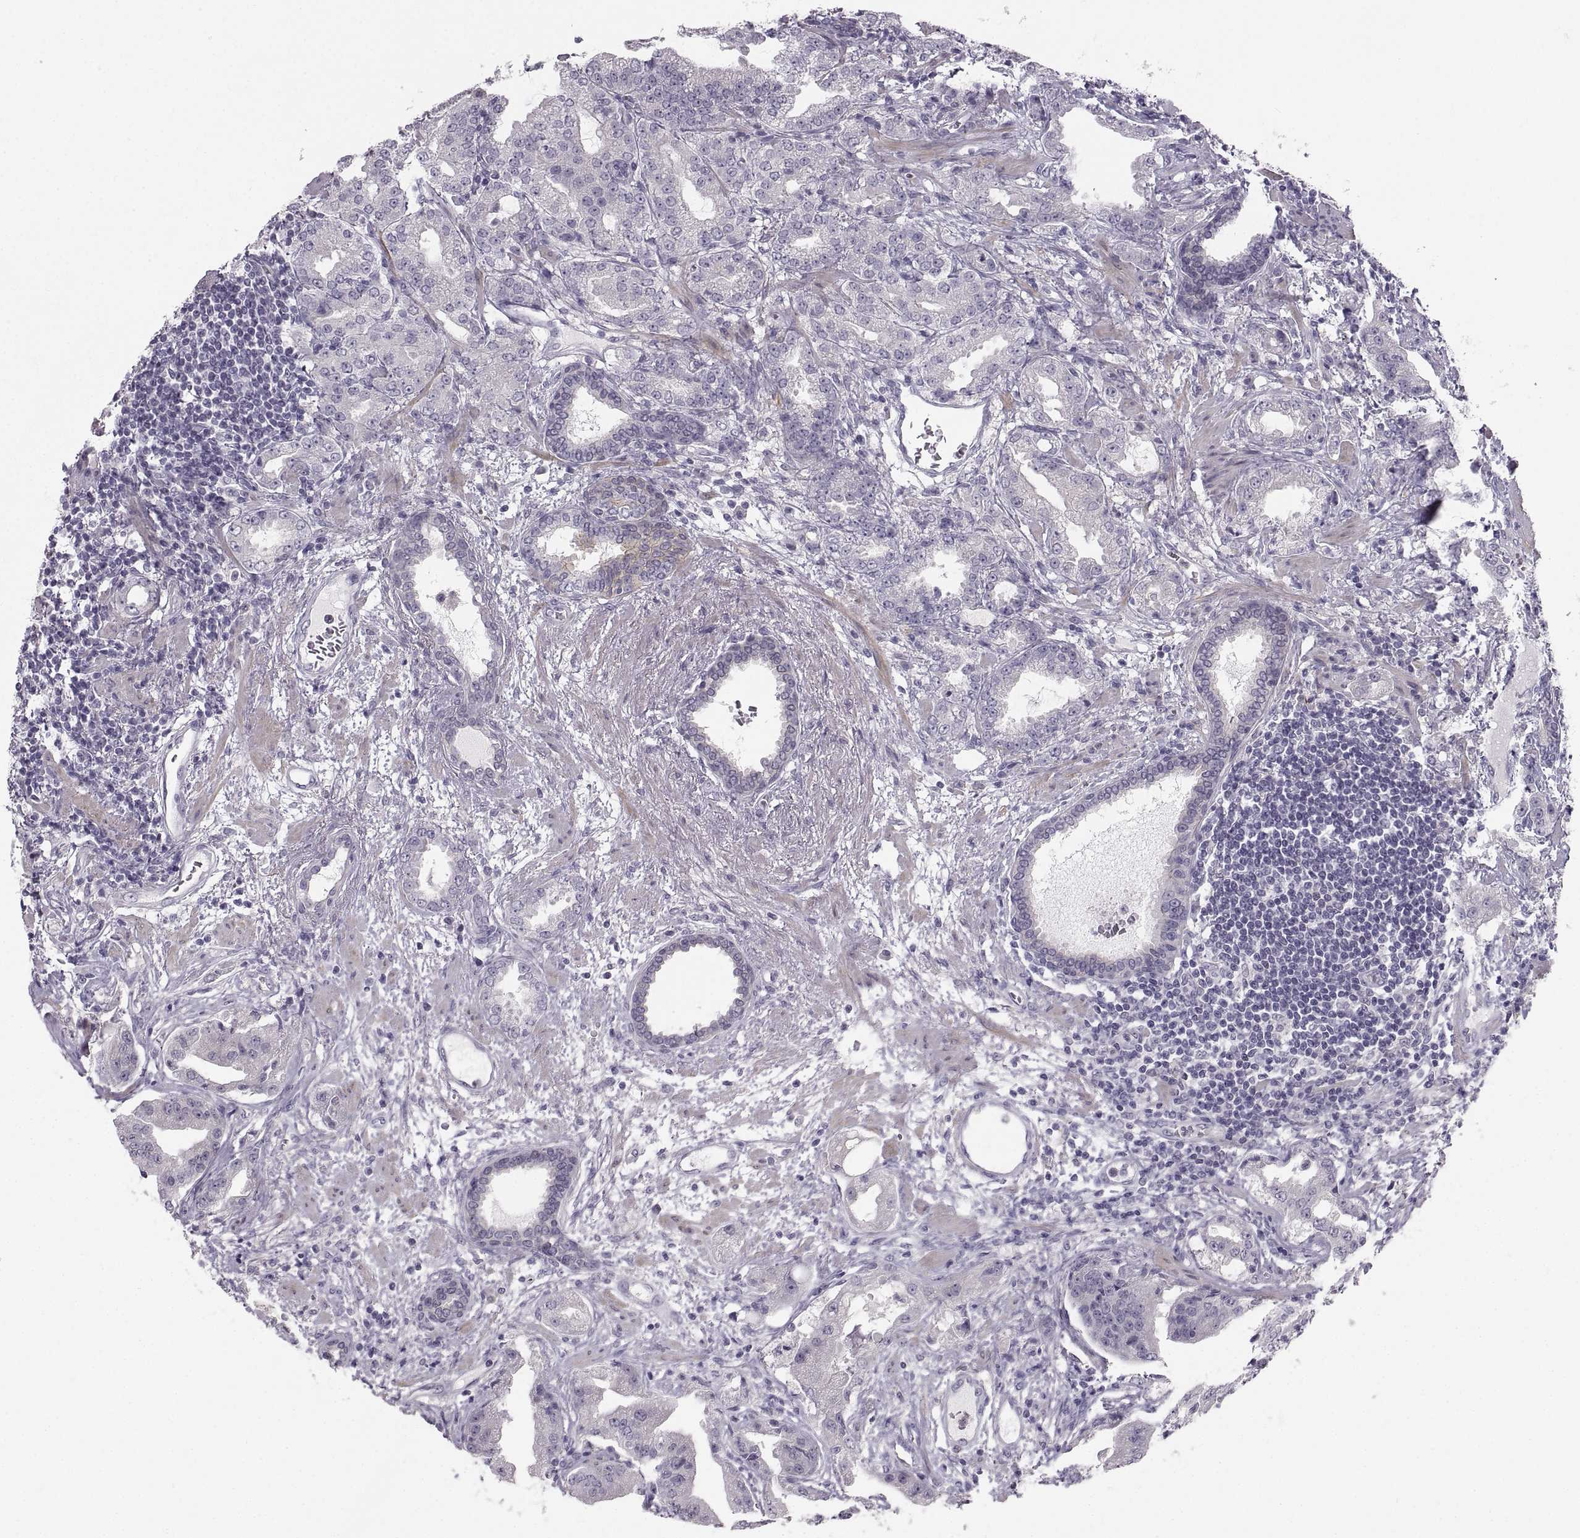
{"staining": {"intensity": "negative", "quantity": "none", "location": "none"}, "tissue": "prostate cancer", "cell_type": "Tumor cells", "image_type": "cancer", "snomed": [{"axis": "morphology", "description": "Adenocarcinoma, Low grade"}, {"axis": "topography", "description": "Prostate"}], "caption": "This is an IHC micrograph of human prostate adenocarcinoma (low-grade). There is no positivity in tumor cells.", "gene": "ZNF185", "patient": {"sex": "male", "age": 62}}